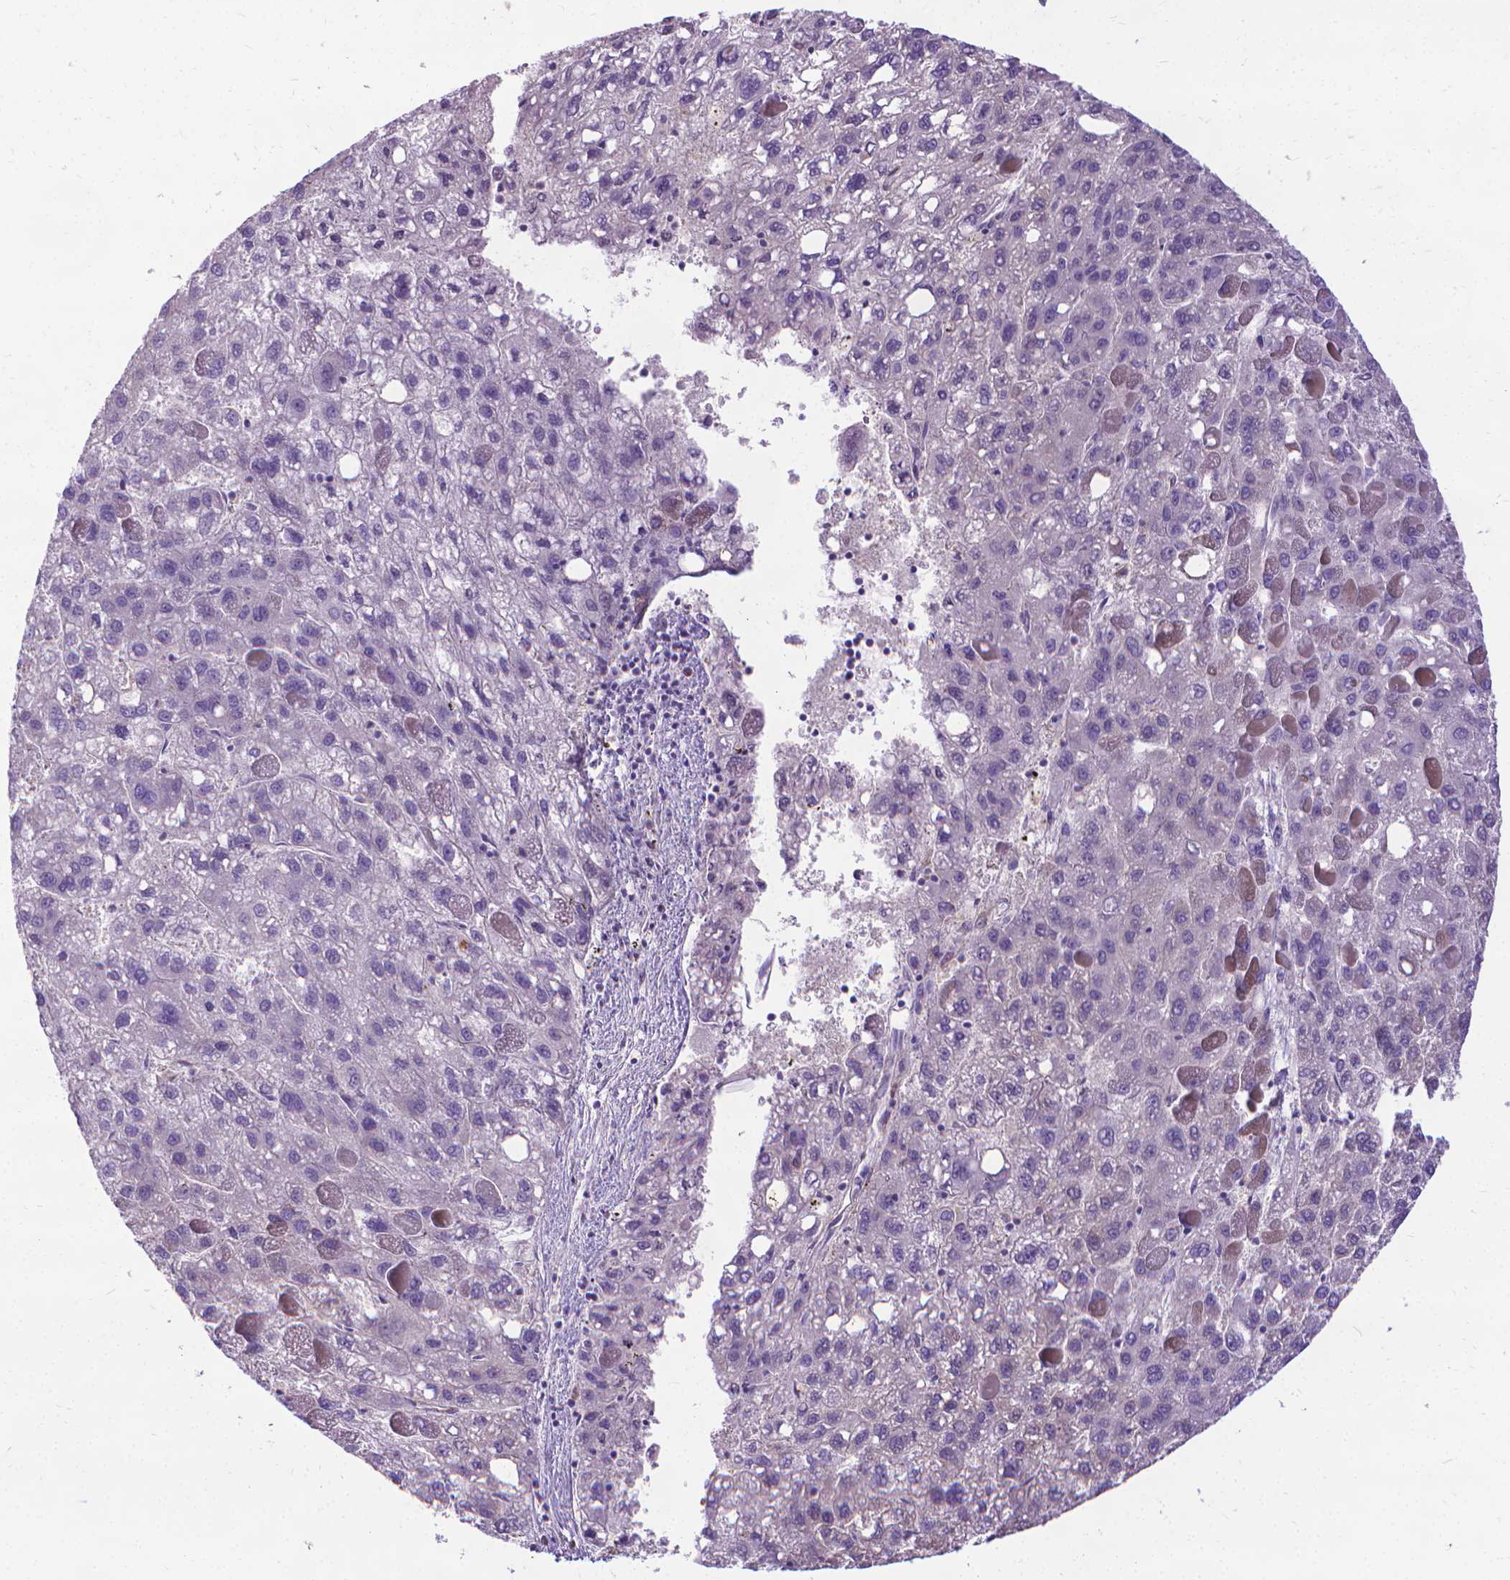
{"staining": {"intensity": "negative", "quantity": "none", "location": "none"}, "tissue": "liver cancer", "cell_type": "Tumor cells", "image_type": "cancer", "snomed": [{"axis": "morphology", "description": "Carcinoma, Hepatocellular, NOS"}, {"axis": "topography", "description": "Liver"}], "caption": "Tumor cells are negative for protein expression in human liver cancer (hepatocellular carcinoma).", "gene": "CFAP299", "patient": {"sex": "female", "age": 82}}